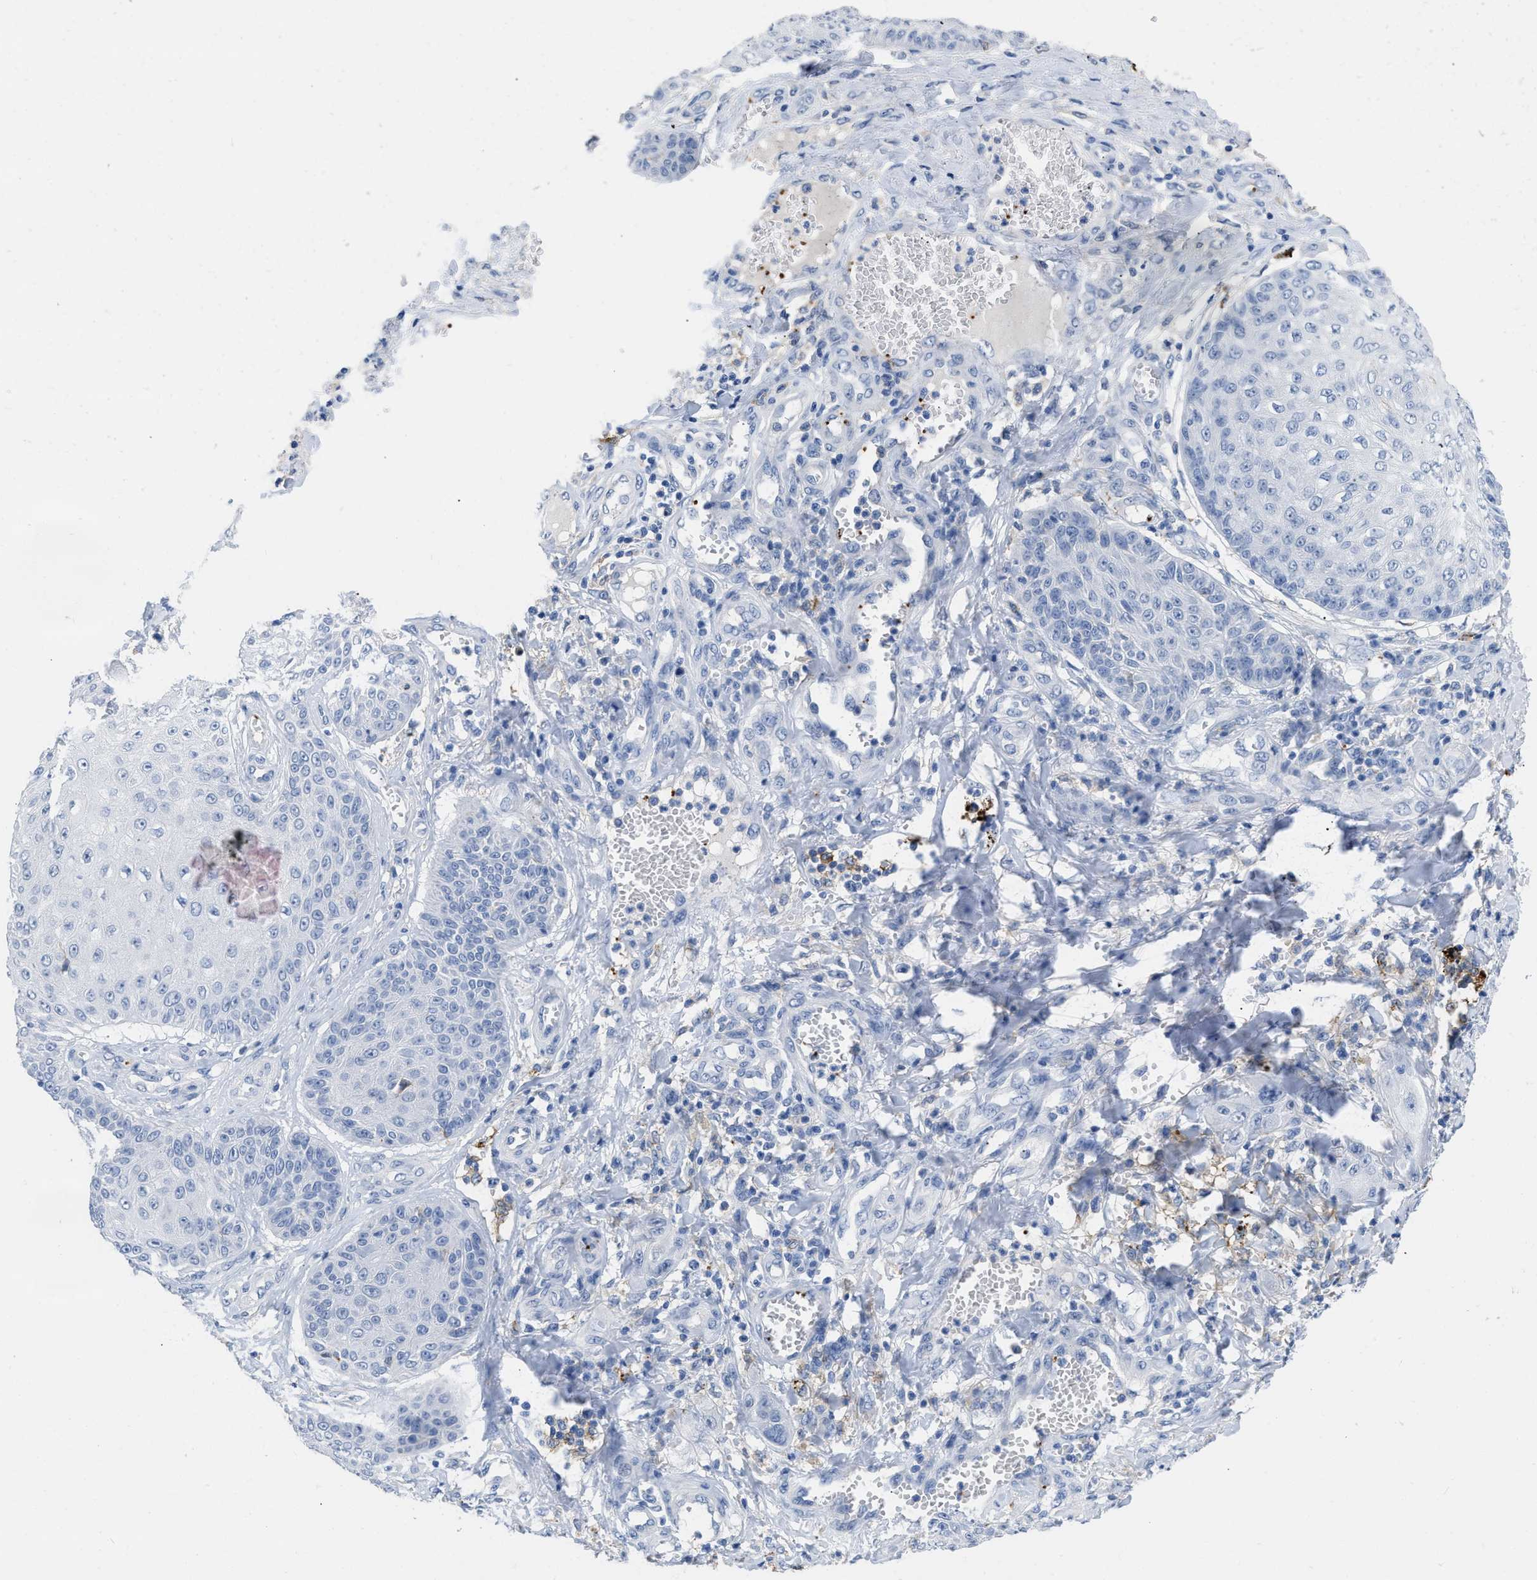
{"staining": {"intensity": "negative", "quantity": "none", "location": "none"}, "tissue": "skin cancer", "cell_type": "Tumor cells", "image_type": "cancer", "snomed": [{"axis": "morphology", "description": "Squamous cell carcinoma, NOS"}, {"axis": "topography", "description": "Skin"}], "caption": "Tumor cells are negative for protein expression in human squamous cell carcinoma (skin).", "gene": "FGF18", "patient": {"sex": "male", "age": 74}}